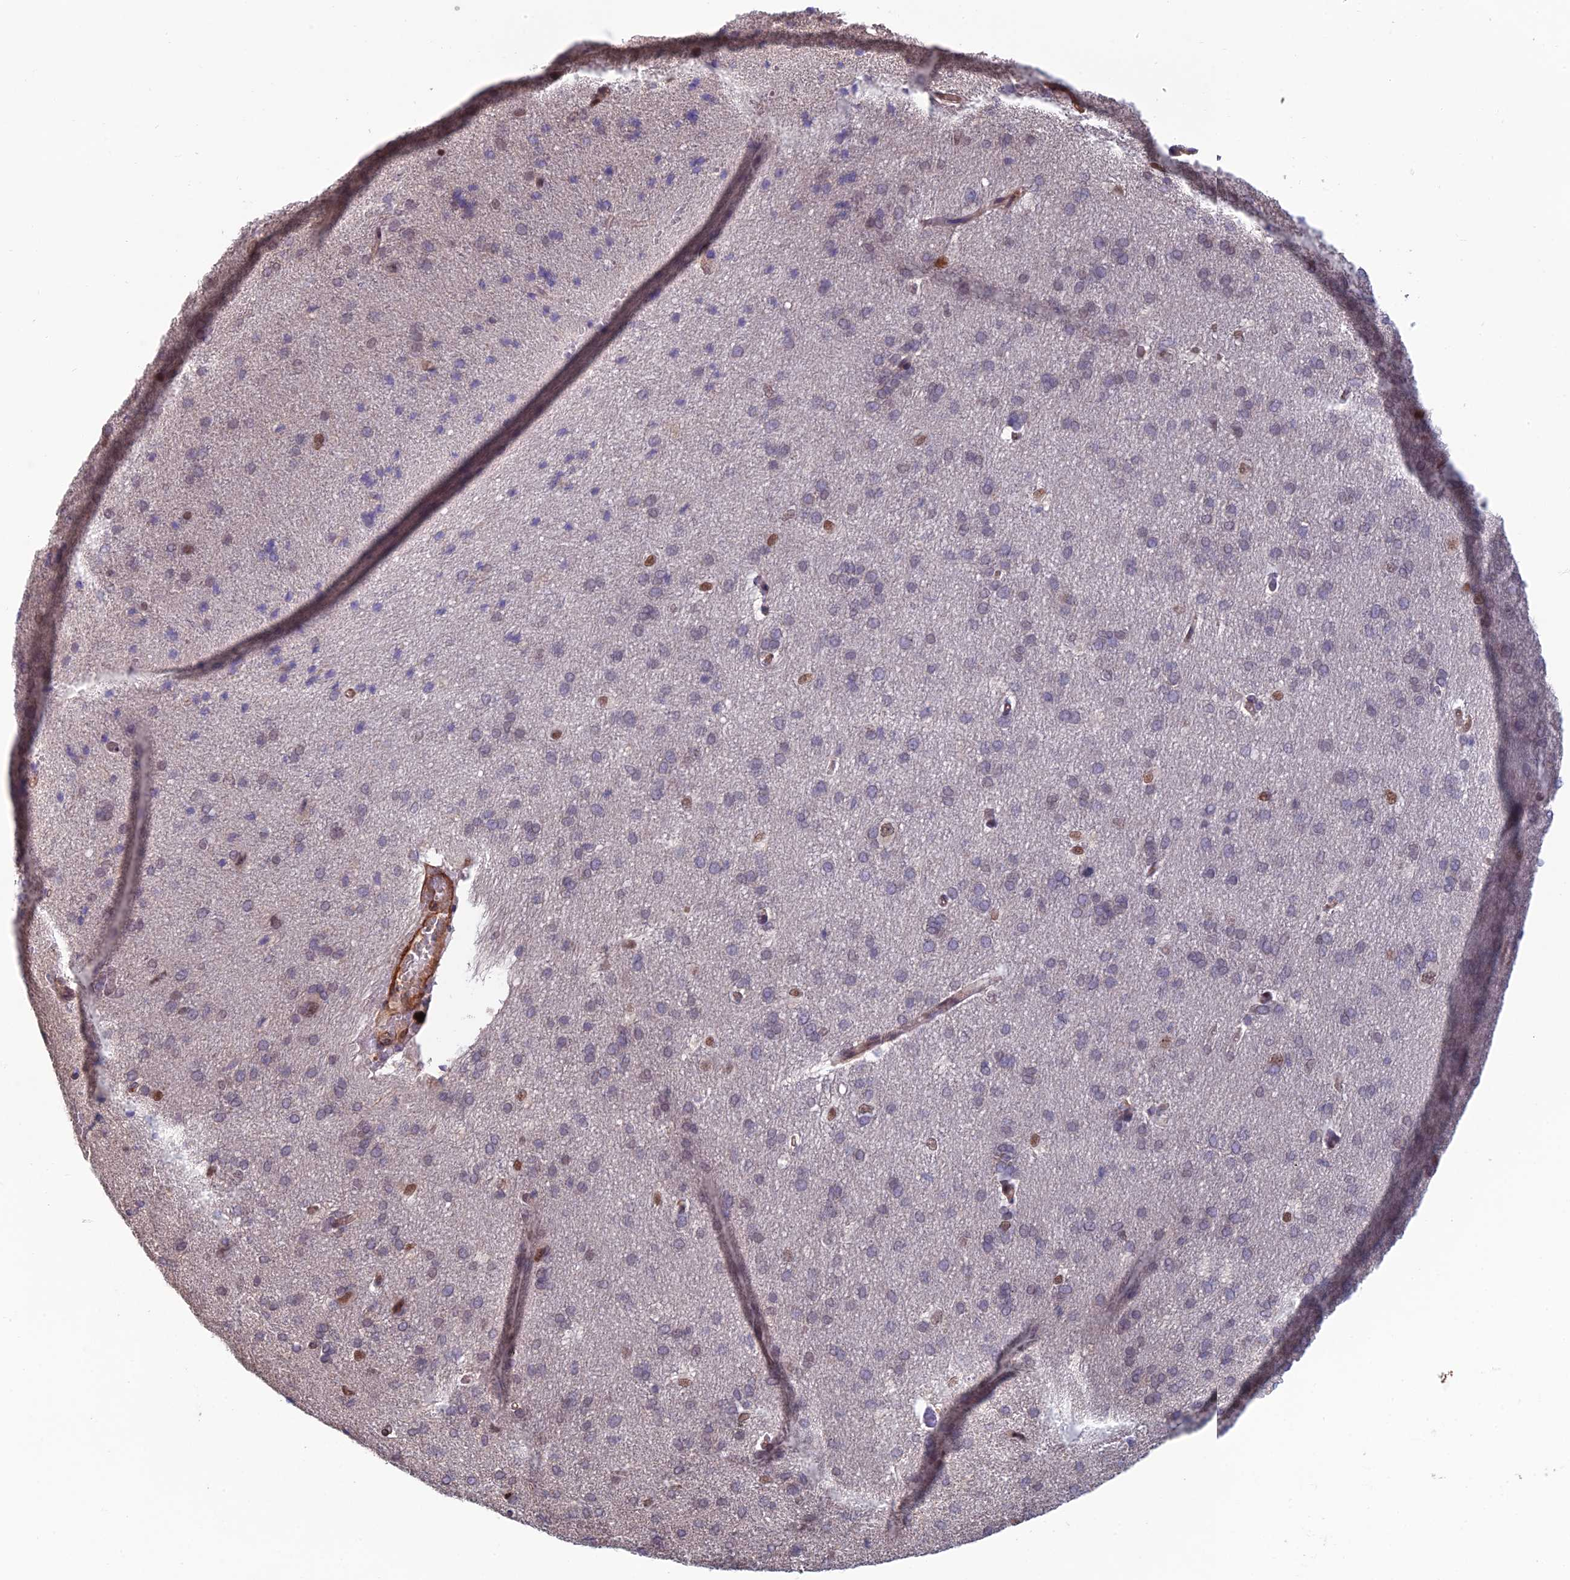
{"staining": {"intensity": "moderate", "quantity": ">75%", "location": "cytoplasmic/membranous"}, "tissue": "cerebral cortex", "cell_type": "Endothelial cells", "image_type": "normal", "snomed": [{"axis": "morphology", "description": "Normal tissue, NOS"}, {"axis": "topography", "description": "Cerebral cortex"}], "caption": "Immunohistochemical staining of normal cerebral cortex shows medium levels of moderate cytoplasmic/membranous staining in about >75% of endothelial cells. The staining is performed using DAB (3,3'-diaminobenzidine) brown chromogen to label protein expression. The nuclei are counter-stained blue using hematoxylin.", "gene": "CCDC183", "patient": {"sex": "male", "age": 62}}